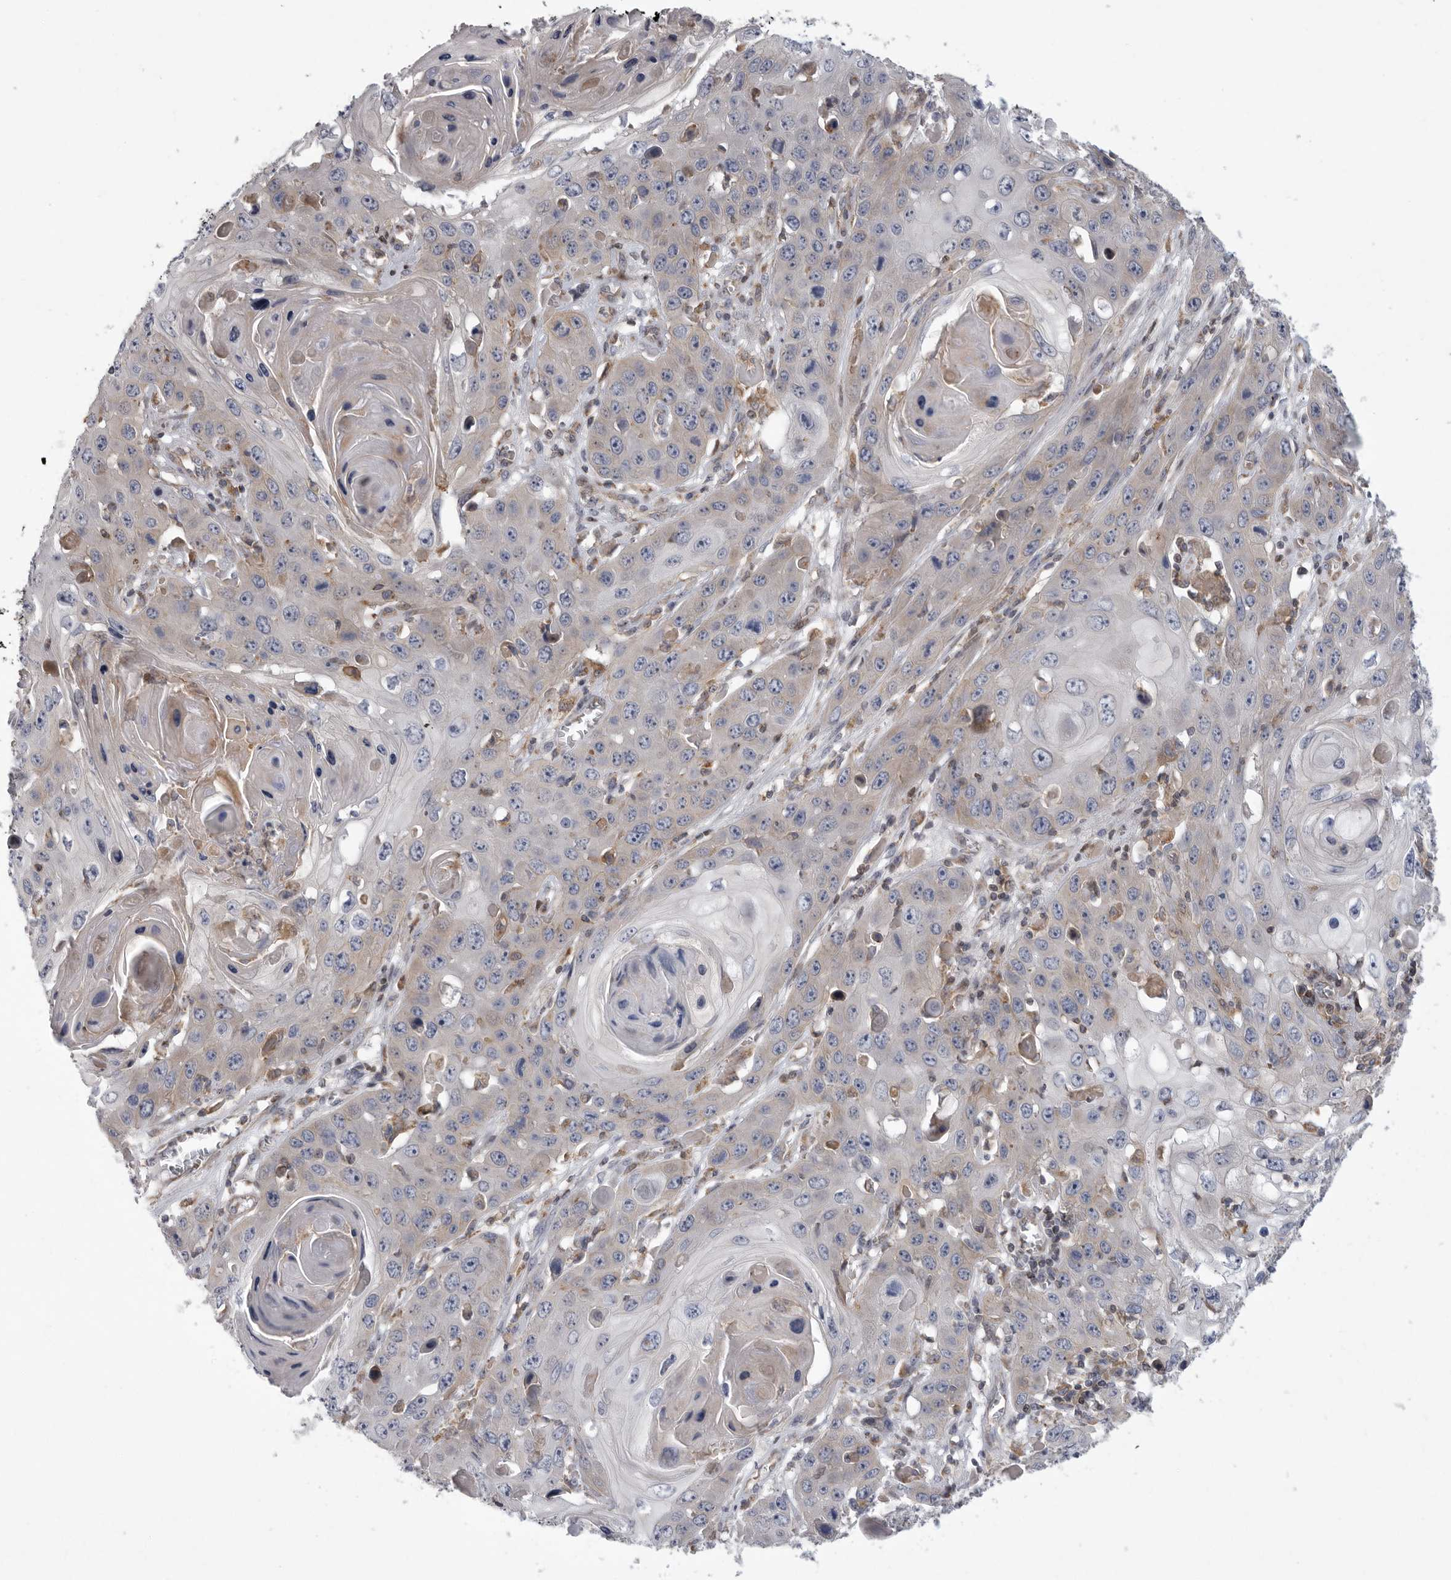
{"staining": {"intensity": "negative", "quantity": "none", "location": "none"}, "tissue": "skin cancer", "cell_type": "Tumor cells", "image_type": "cancer", "snomed": [{"axis": "morphology", "description": "Squamous cell carcinoma, NOS"}, {"axis": "topography", "description": "Skin"}], "caption": "This is an immunohistochemistry (IHC) histopathology image of human skin cancer. There is no positivity in tumor cells.", "gene": "MPZL1", "patient": {"sex": "male", "age": 55}}